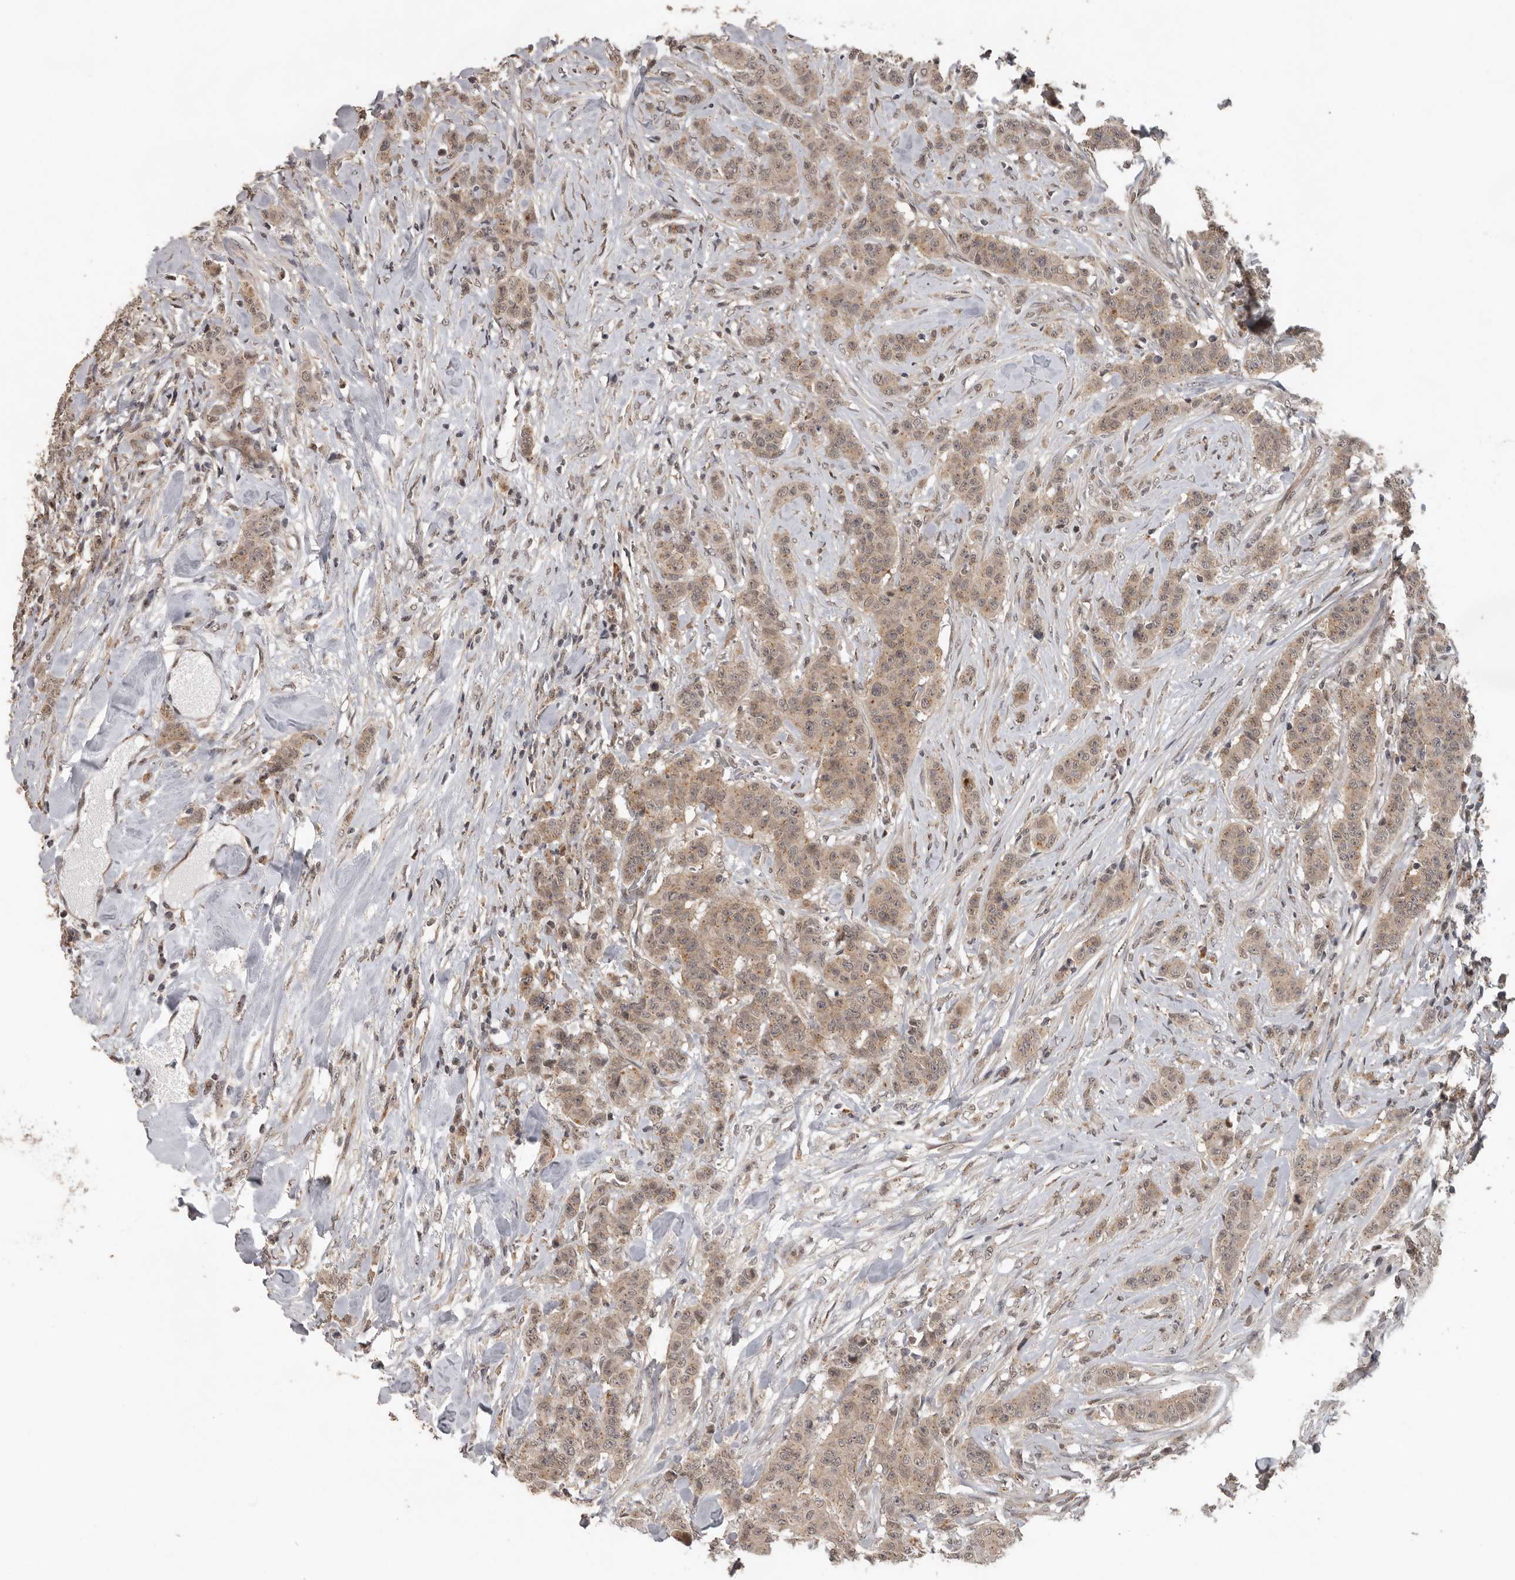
{"staining": {"intensity": "weak", "quantity": ">75%", "location": "cytoplasmic/membranous,nuclear"}, "tissue": "breast cancer", "cell_type": "Tumor cells", "image_type": "cancer", "snomed": [{"axis": "morphology", "description": "Duct carcinoma"}, {"axis": "topography", "description": "Breast"}], "caption": "This is a photomicrograph of immunohistochemistry (IHC) staining of breast infiltrating ductal carcinoma, which shows weak expression in the cytoplasmic/membranous and nuclear of tumor cells.", "gene": "CEP350", "patient": {"sex": "female", "age": 40}}